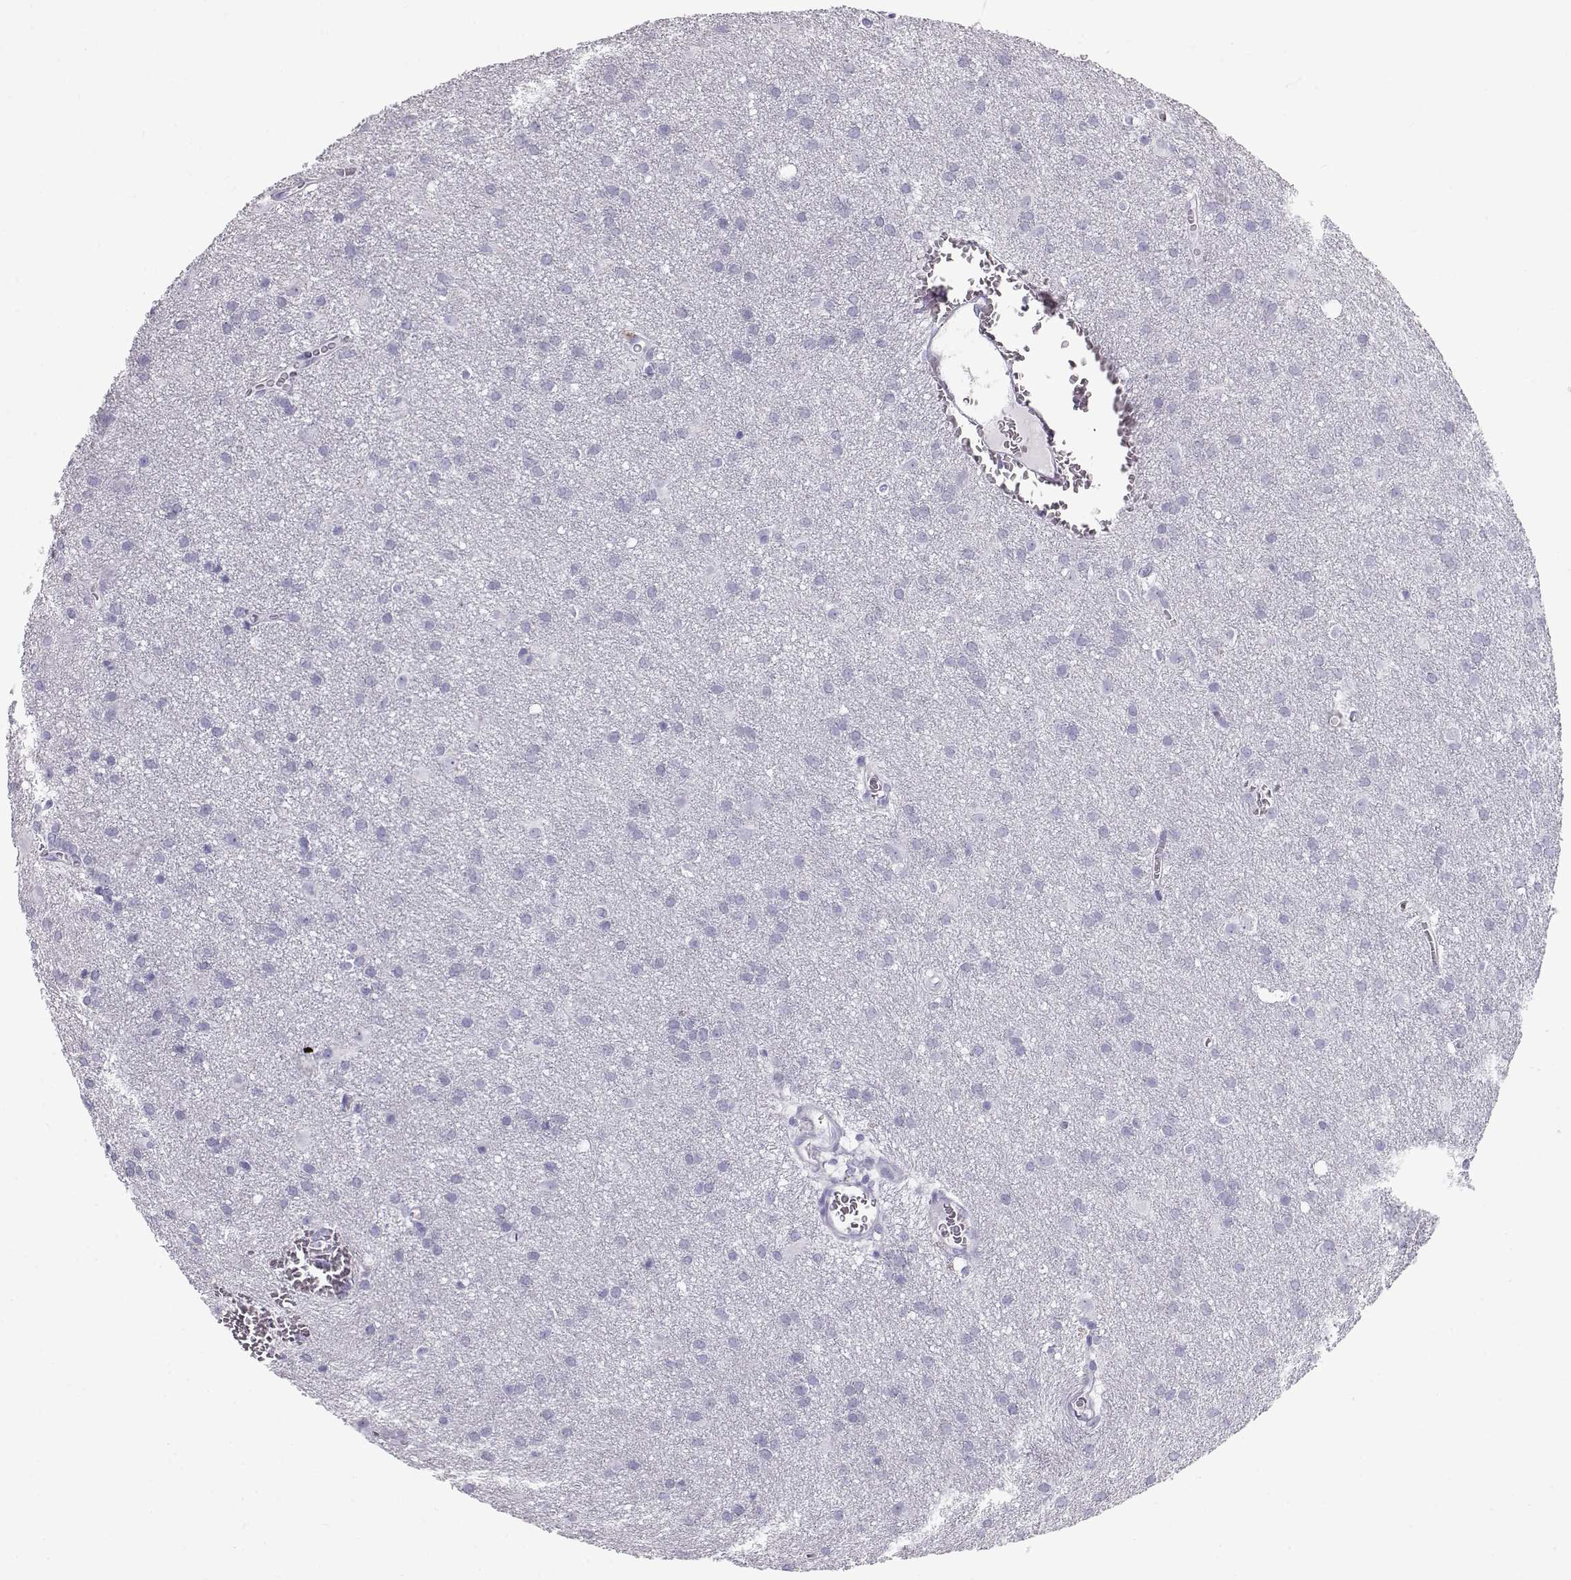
{"staining": {"intensity": "negative", "quantity": "none", "location": "none"}, "tissue": "glioma", "cell_type": "Tumor cells", "image_type": "cancer", "snomed": [{"axis": "morphology", "description": "Glioma, malignant, Low grade"}, {"axis": "topography", "description": "Brain"}], "caption": "A high-resolution histopathology image shows immunohistochemistry (IHC) staining of malignant low-grade glioma, which shows no significant expression in tumor cells.", "gene": "RD3", "patient": {"sex": "male", "age": 58}}